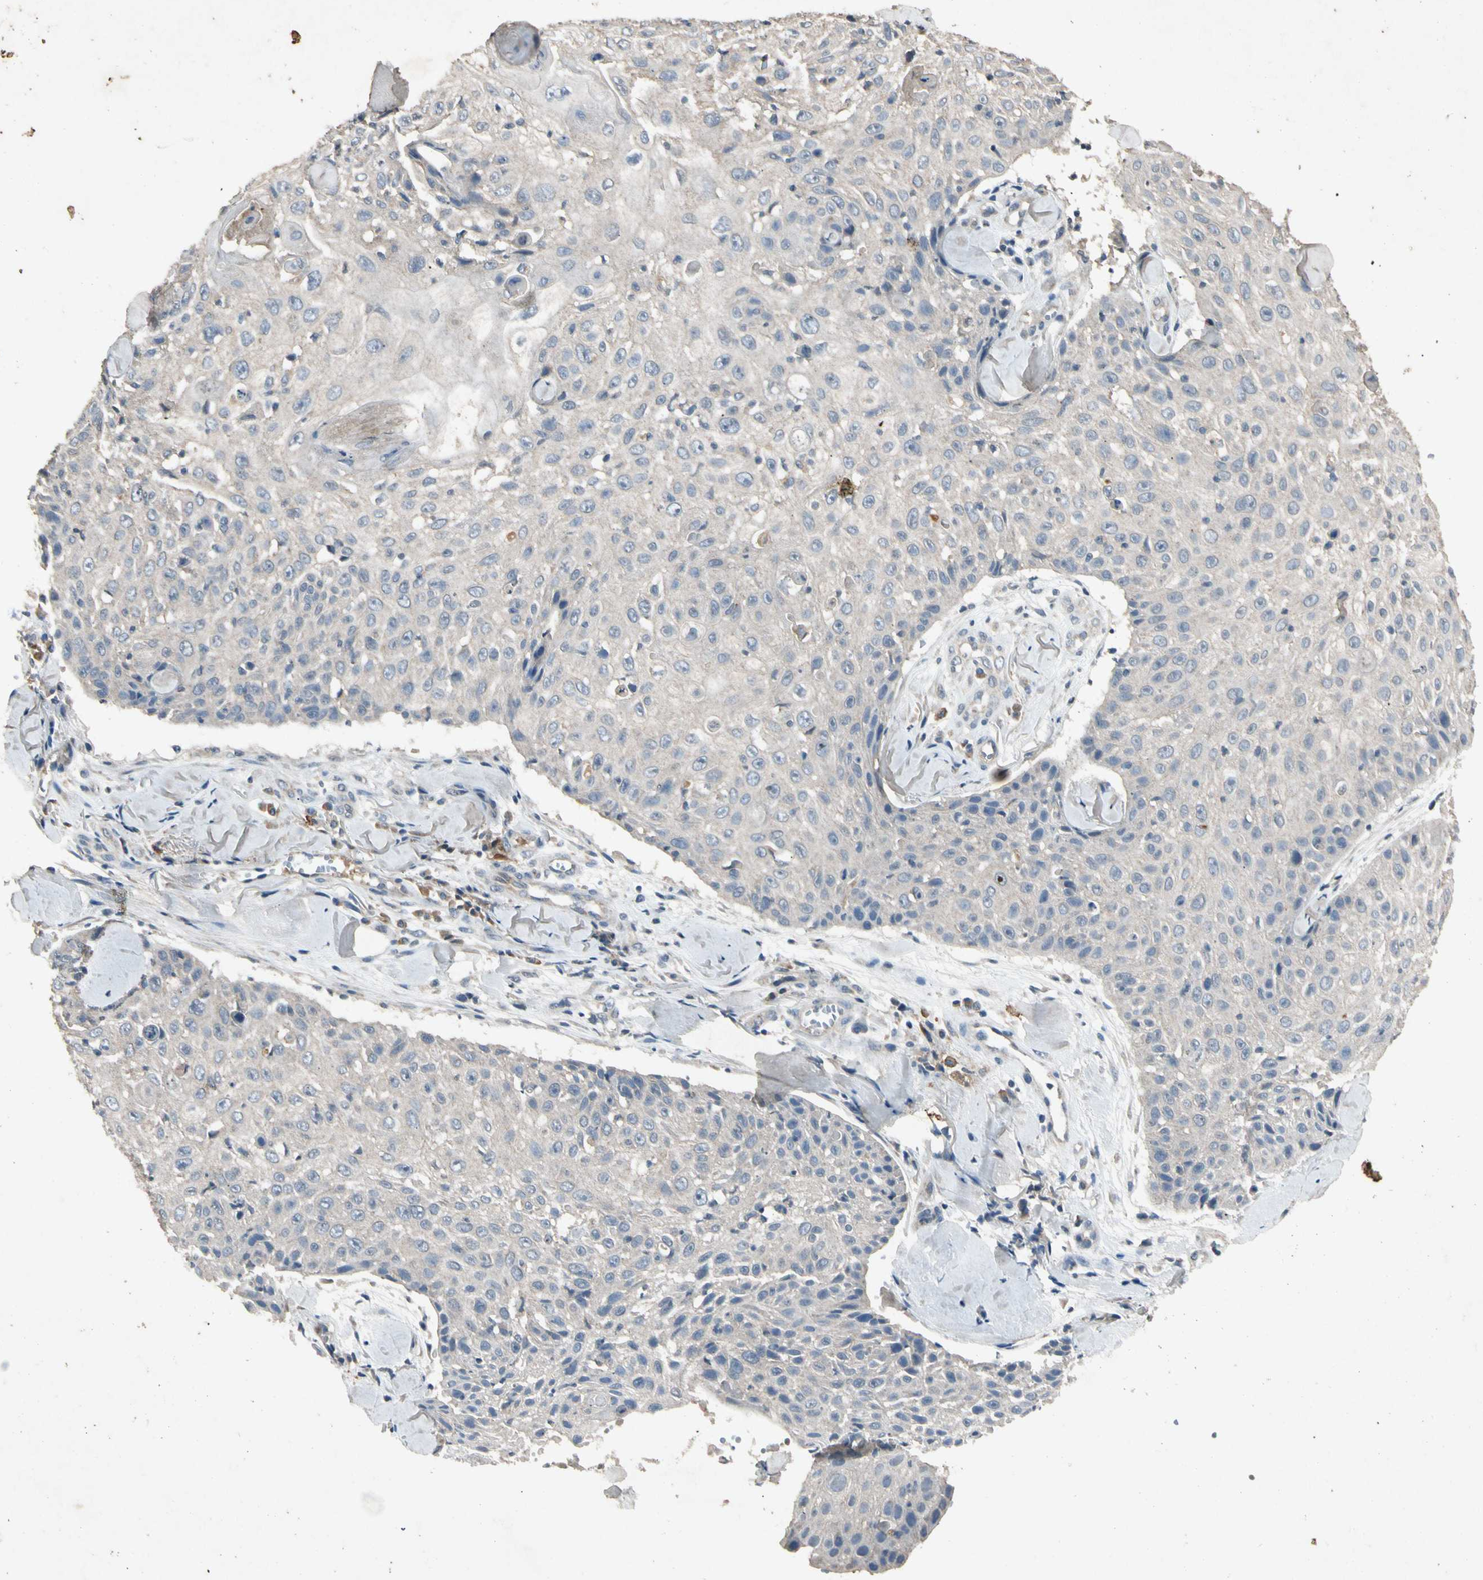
{"staining": {"intensity": "weak", "quantity": "<25%", "location": "cytoplasmic/membranous"}, "tissue": "skin cancer", "cell_type": "Tumor cells", "image_type": "cancer", "snomed": [{"axis": "morphology", "description": "Squamous cell carcinoma, NOS"}, {"axis": "topography", "description": "Skin"}], "caption": "Protein analysis of squamous cell carcinoma (skin) shows no significant expression in tumor cells.", "gene": "GPLD1", "patient": {"sex": "male", "age": 86}}